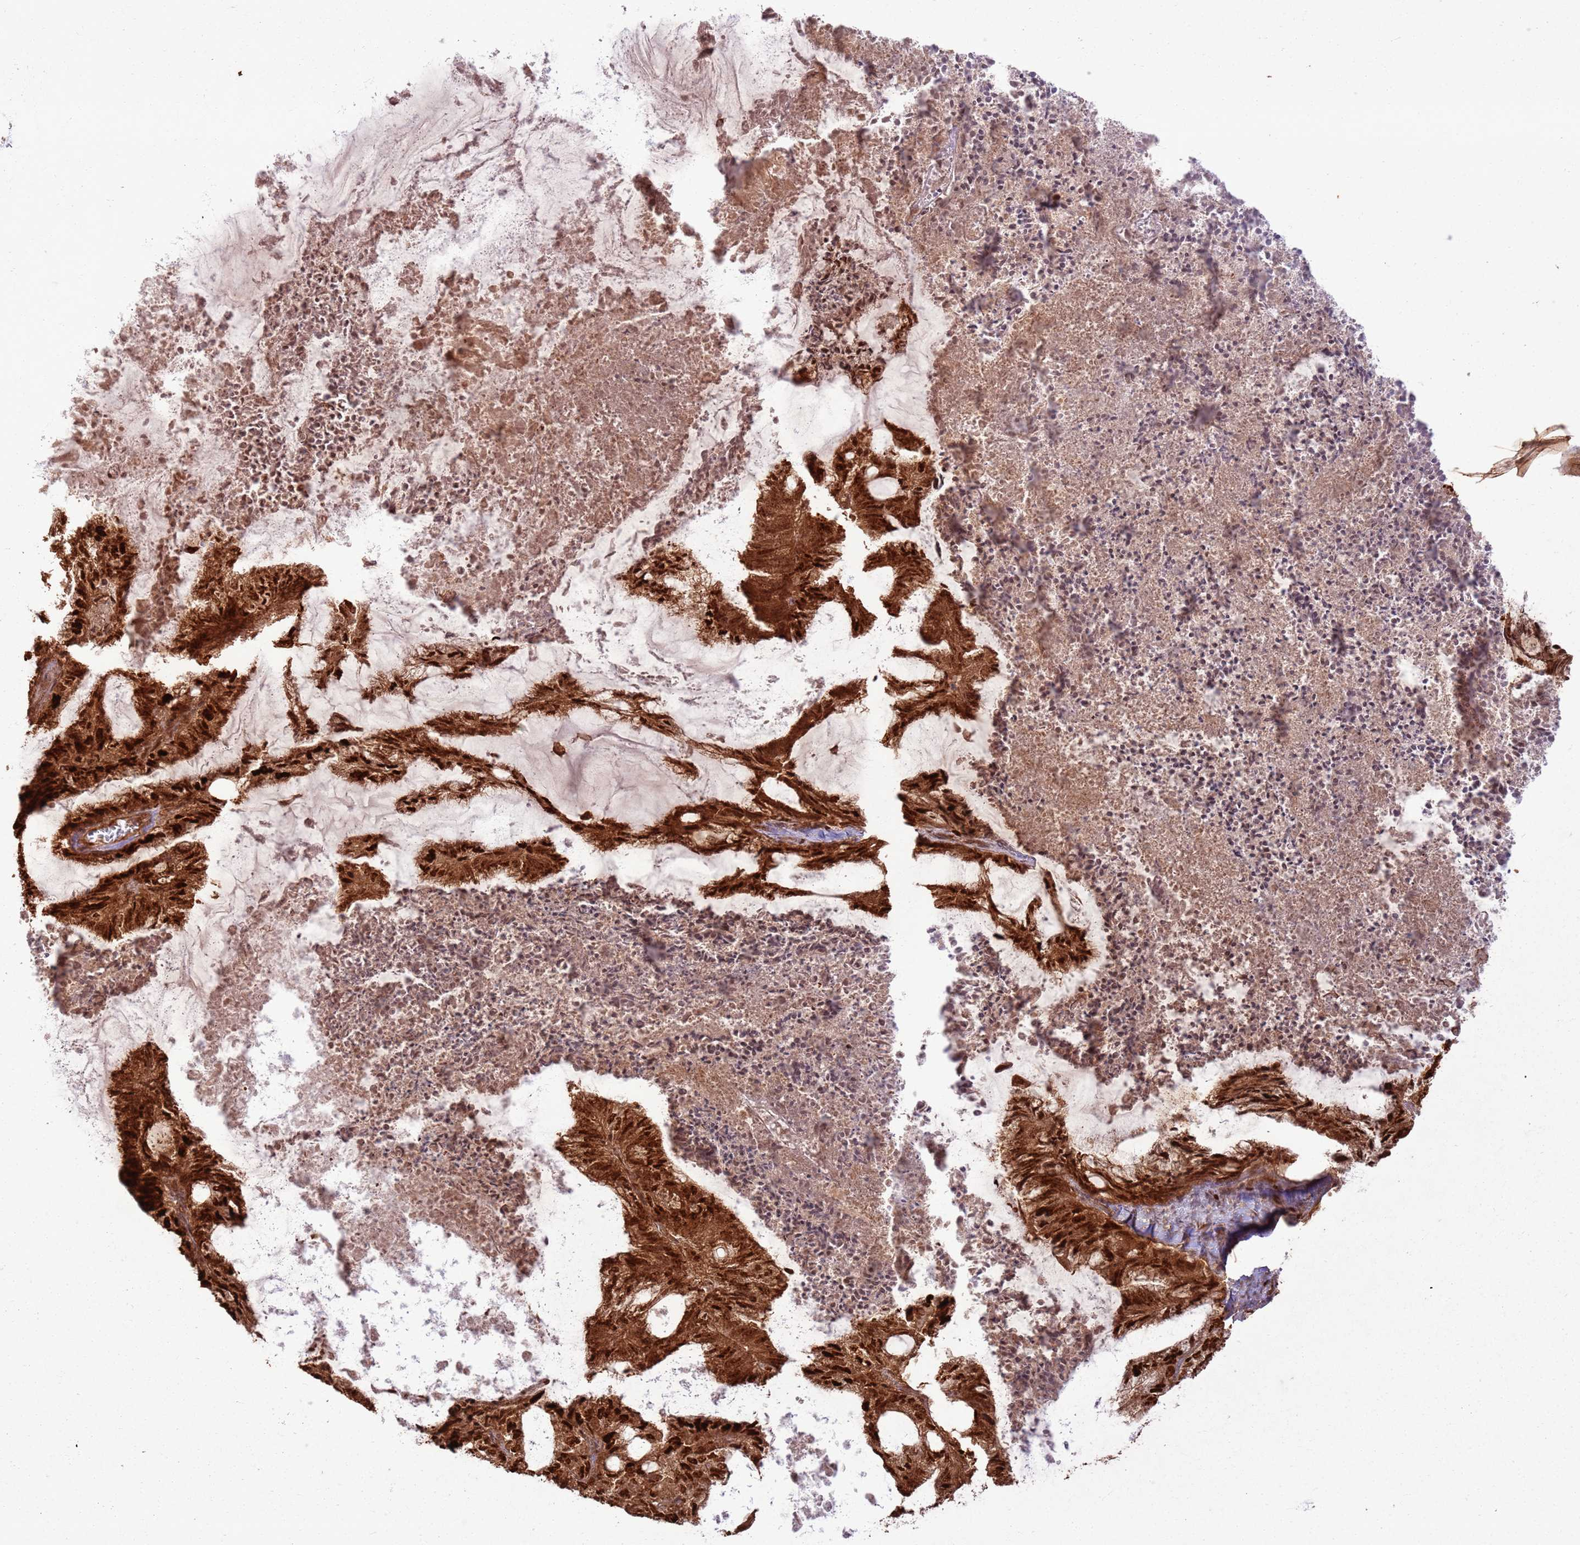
{"staining": {"intensity": "strong", "quantity": ">75%", "location": "cytoplasmic/membranous,nuclear"}, "tissue": "endometrial cancer", "cell_type": "Tumor cells", "image_type": "cancer", "snomed": [{"axis": "morphology", "description": "Adenocarcinoma, NOS"}, {"axis": "topography", "description": "Endometrium"}], "caption": "A micrograph showing strong cytoplasmic/membranous and nuclear expression in about >75% of tumor cells in endometrial adenocarcinoma, as visualized by brown immunohistochemical staining.", "gene": "TBC1D13", "patient": {"sex": "female", "age": 86}}